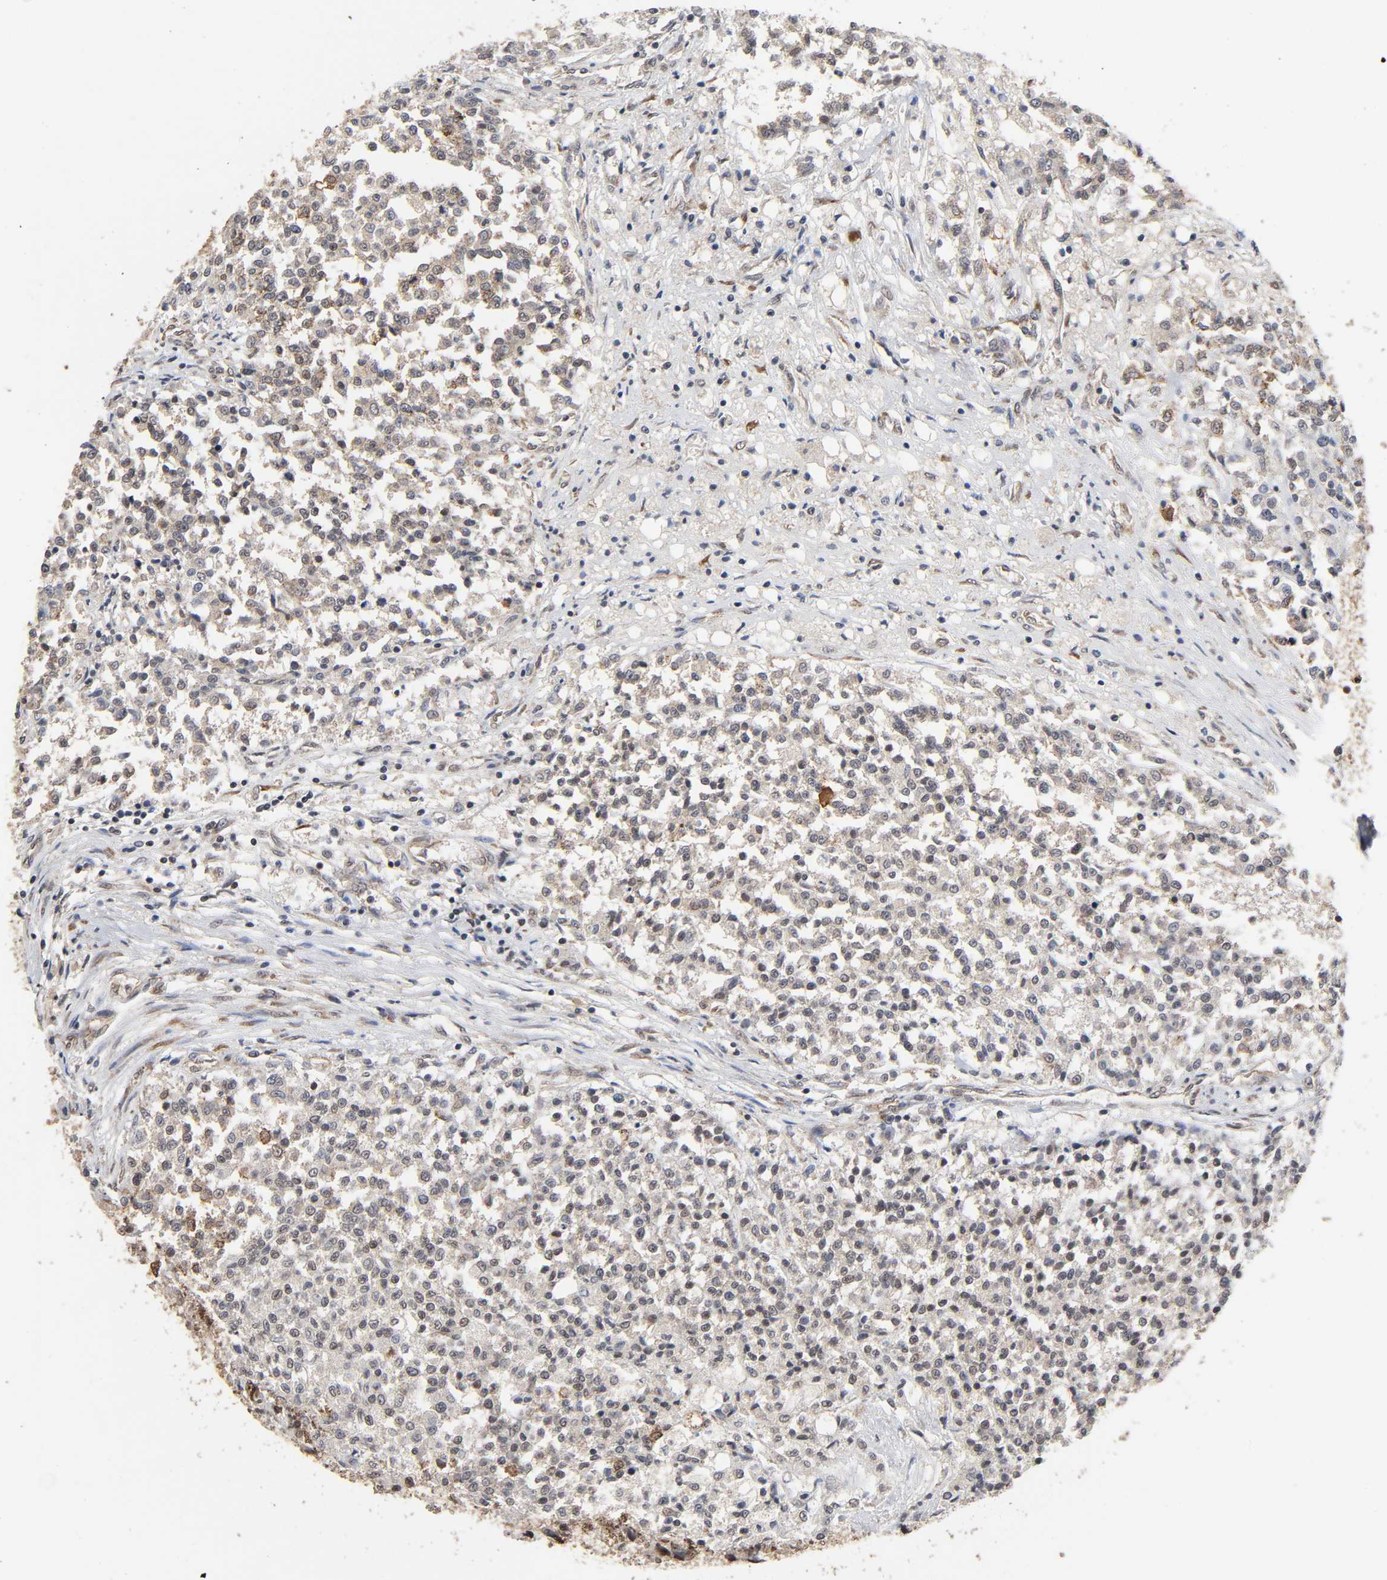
{"staining": {"intensity": "weak", "quantity": ">75%", "location": "cytoplasmic/membranous,nuclear"}, "tissue": "testis cancer", "cell_type": "Tumor cells", "image_type": "cancer", "snomed": [{"axis": "morphology", "description": "Seminoma, NOS"}, {"axis": "topography", "description": "Testis"}], "caption": "High-power microscopy captured an immunohistochemistry micrograph of testis cancer (seminoma), revealing weak cytoplasmic/membranous and nuclear staining in about >75% of tumor cells.", "gene": "ZNF384", "patient": {"sex": "male", "age": 59}}